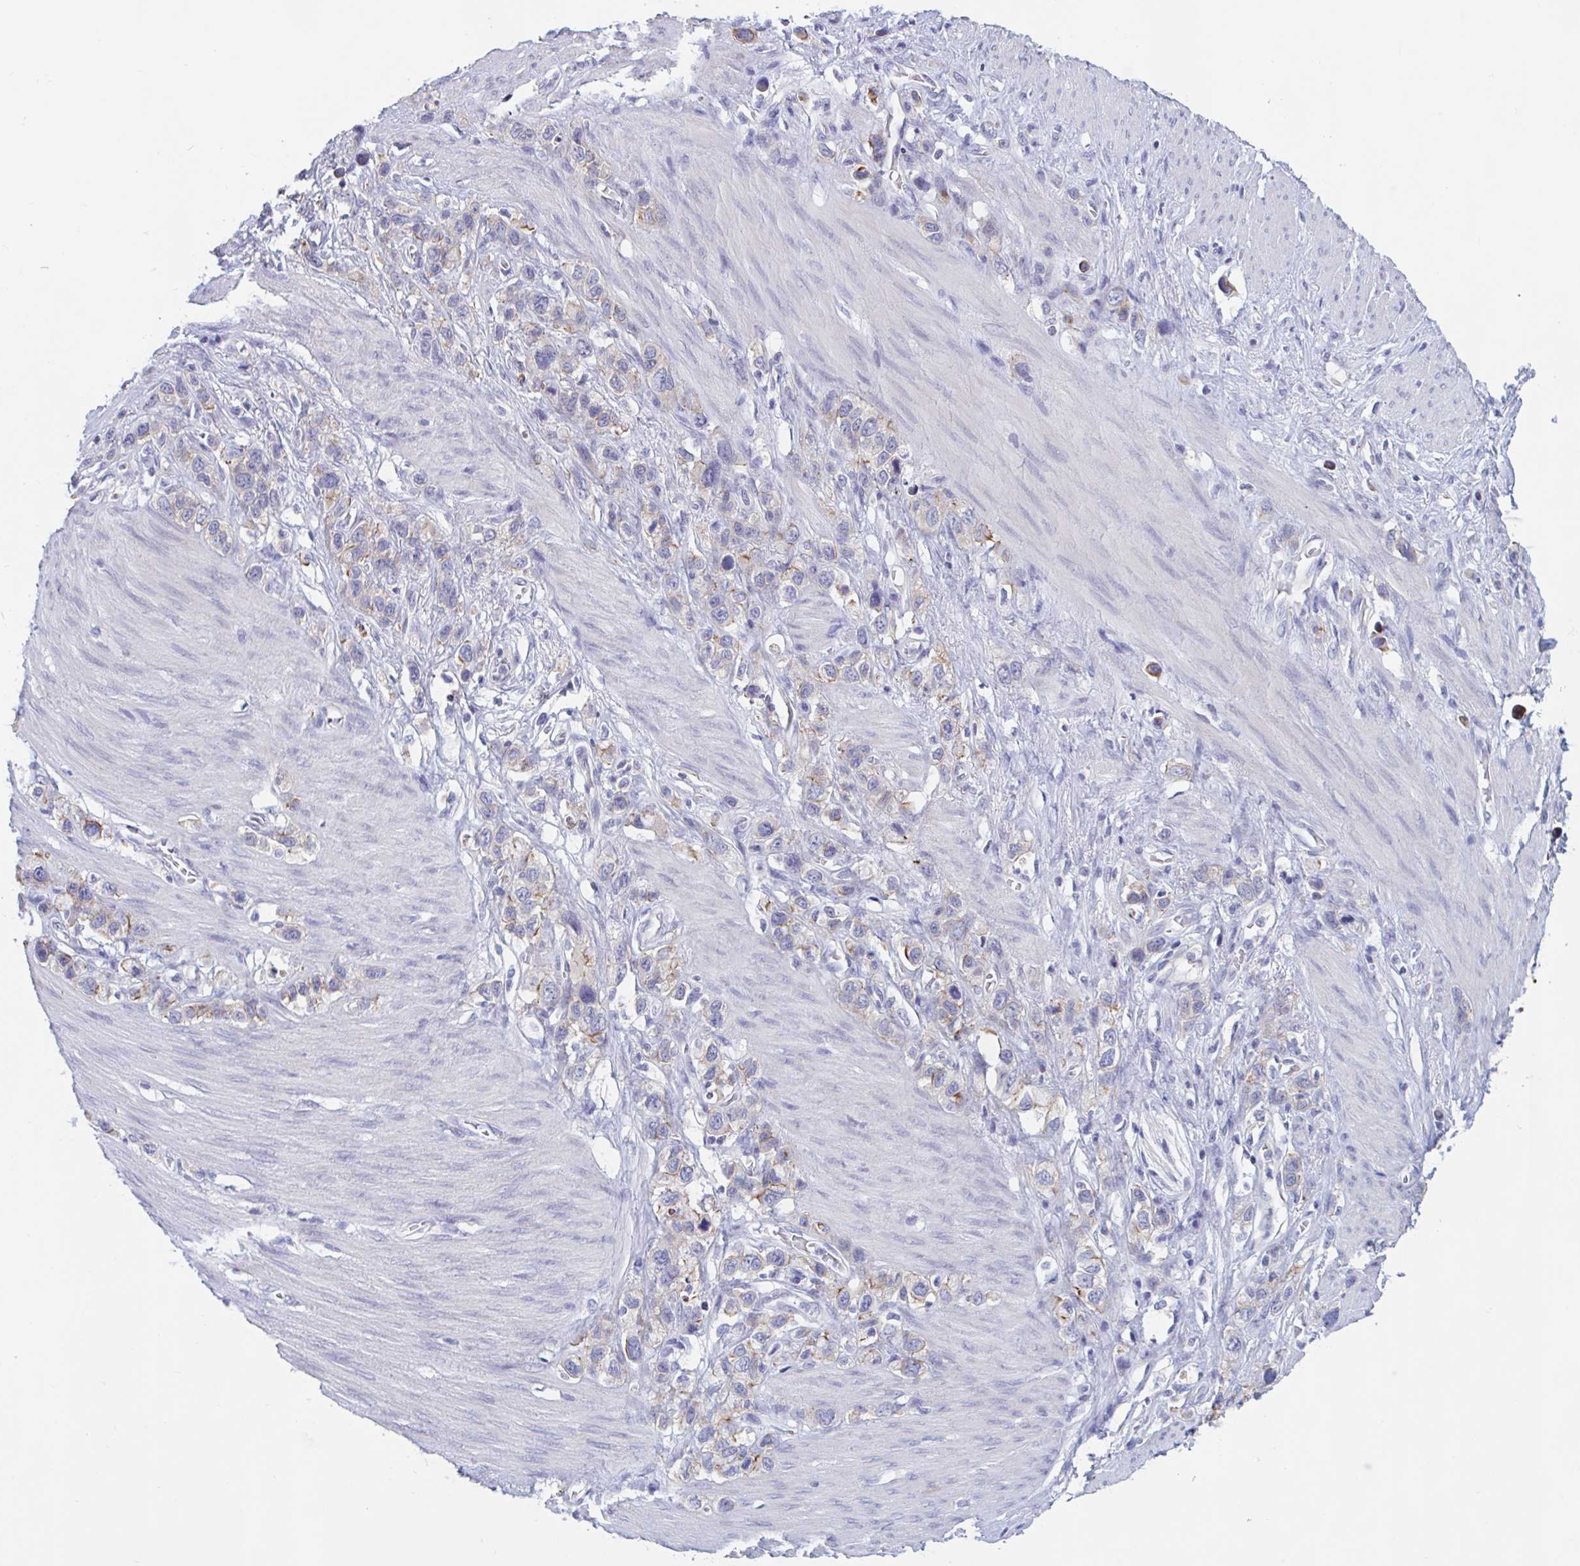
{"staining": {"intensity": "weak", "quantity": "25%-75%", "location": "cytoplasmic/membranous"}, "tissue": "stomach cancer", "cell_type": "Tumor cells", "image_type": "cancer", "snomed": [{"axis": "morphology", "description": "Adenocarcinoma, NOS"}, {"axis": "topography", "description": "Stomach"}], "caption": "This is an image of immunohistochemistry (IHC) staining of stomach cancer, which shows weak positivity in the cytoplasmic/membranous of tumor cells.", "gene": "UNKL", "patient": {"sex": "female", "age": 65}}